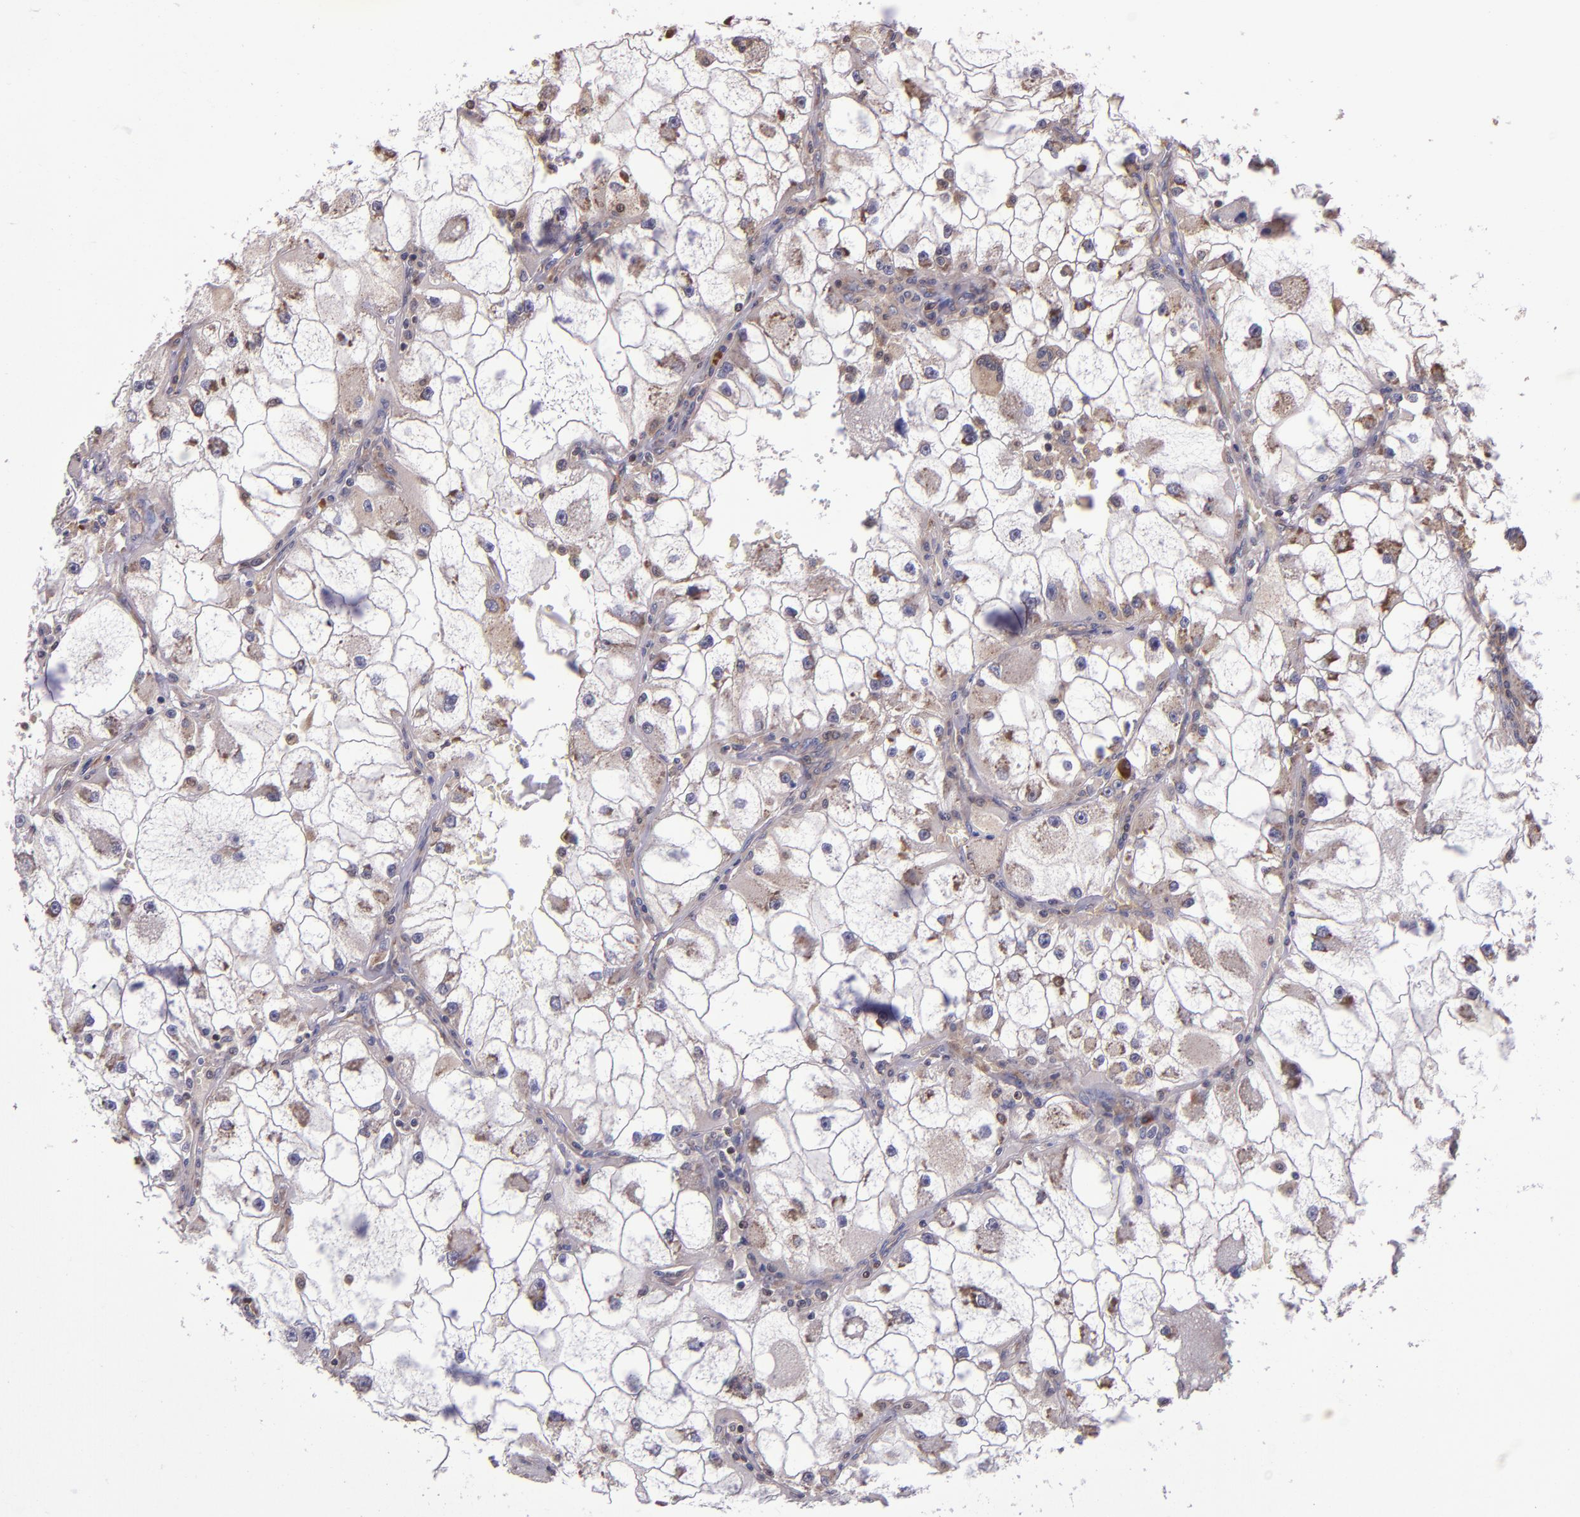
{"staining": {"intensity": "weak", "quantity": "25%-75%", "location": "cytoplasmic/membranous"}, "tissue": "renal cancer", "cell_type": "Tumor cells", "image_type": "cancer", "snomed": [{"axis": "morphology", "description": "Adenocarcinoma, NOS"}, {"axis": "topography", "description": "Kidney"}], "caption": "The histopathology image shows a brown stain indicating the presence of a protein in the cytoplasmic/membranous of tumor cells in renal cancer.", "gene": "EIF4ENIF1", "patient": {"sex": "female", "age": 73}}